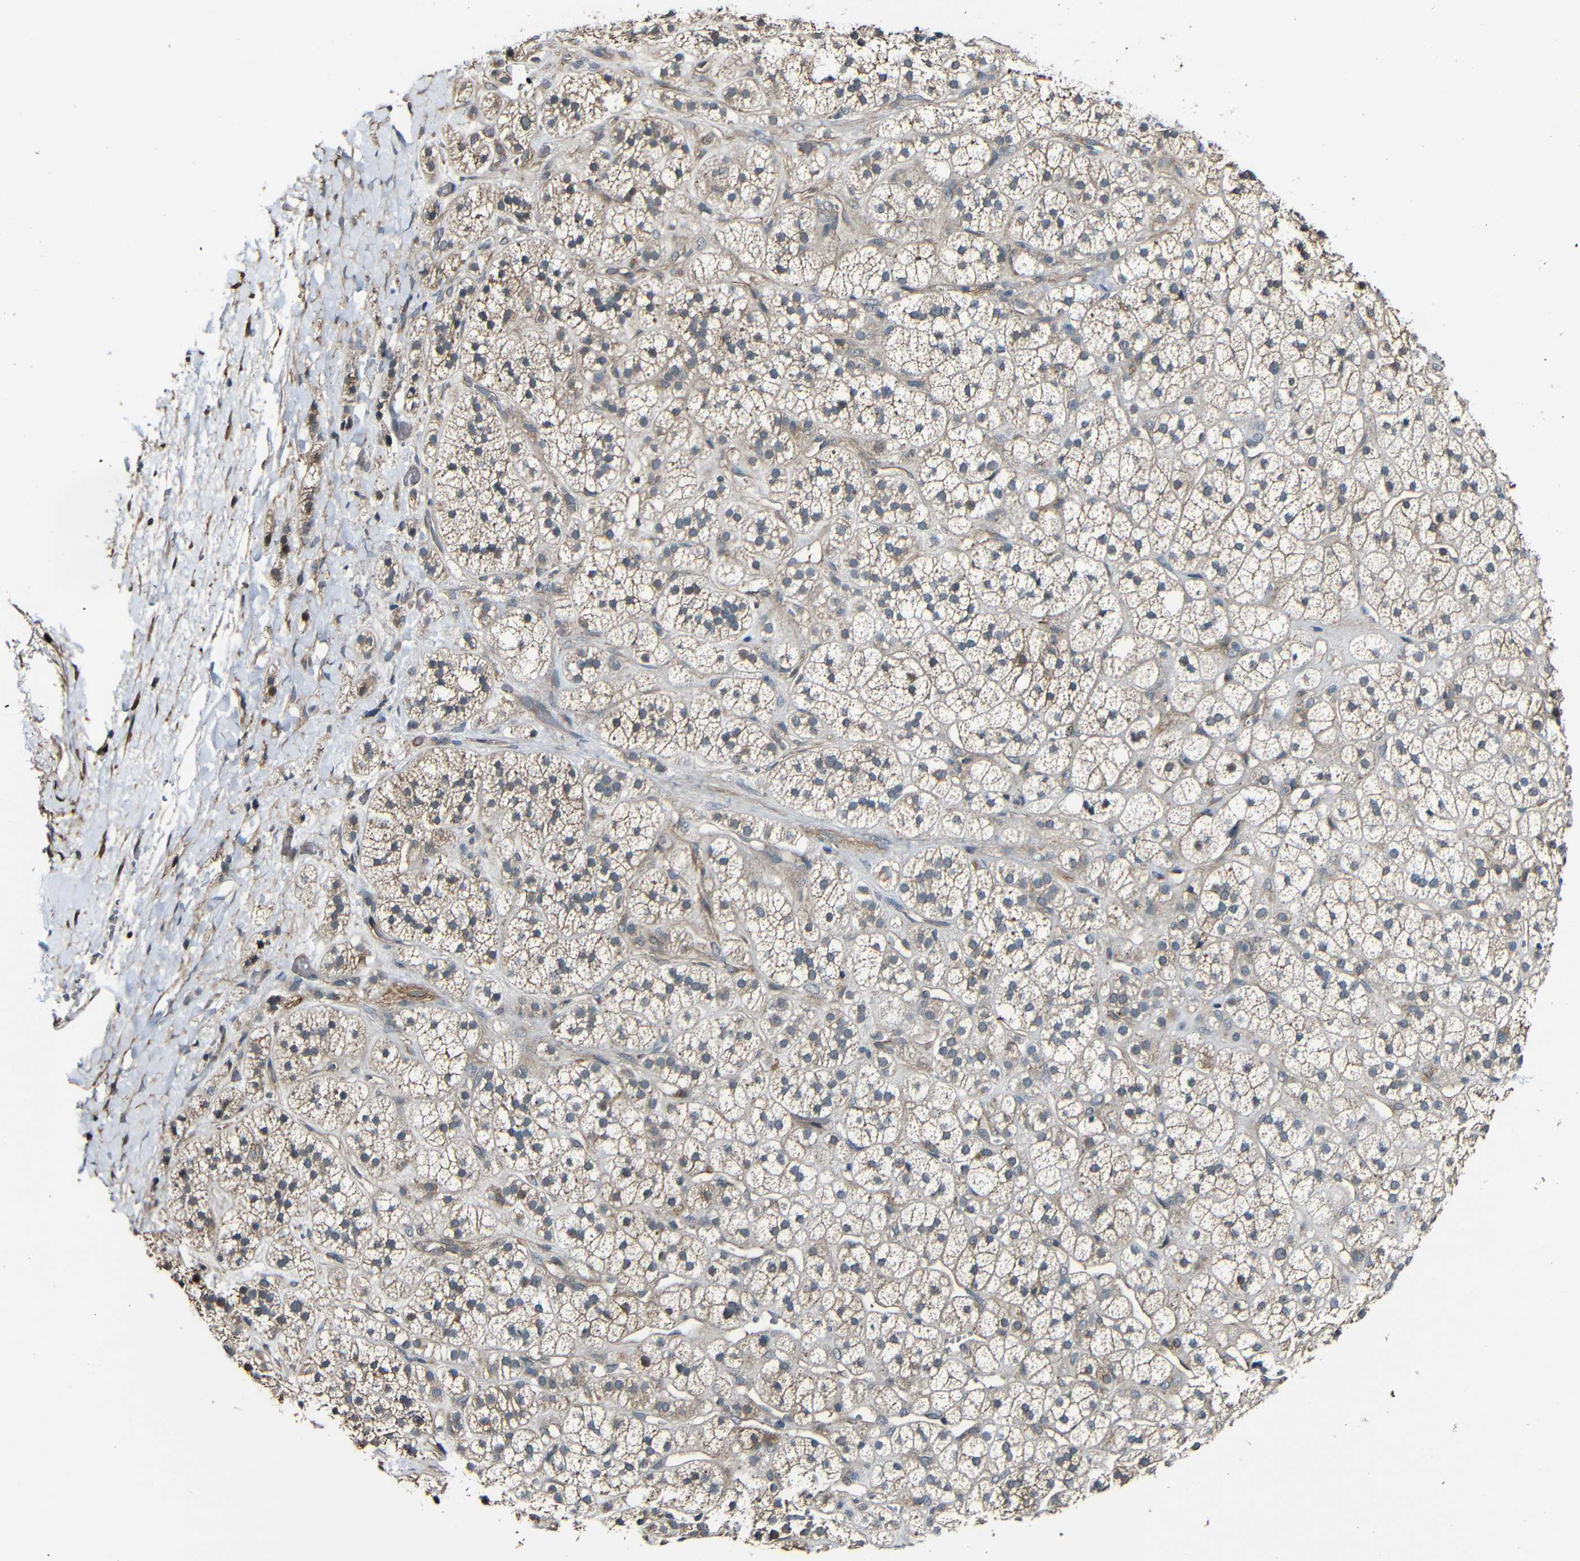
{"staining": {"intensity": "moderate", "quantity": ">75%", "location": "cytoplasmic/membranous,nuclear"}, "tissue": "adrenal gland", "cell_type": "Glandular cells", "image_type": "normal", "snomed": [{"axis": "morphology", "description": "Normal tissue, NOS"}, {"axis": "topography", "description": "Adrenal gland"}], "caption": "DAB (3,3'-diaminobenzidine) immunohistochemical staining of normal adrenal gland reveals moderate cytoplasmic/membranous,nuclear protein staining in approximately >75% of glandular cells. The staining was performed using DAB to visualize the protein expression in brown, while the nuclei were stained in blue with hematoxylin (Magnification: 20x).", "gene": "RELL1", "patient": {"sex": "male", "age": 56}}